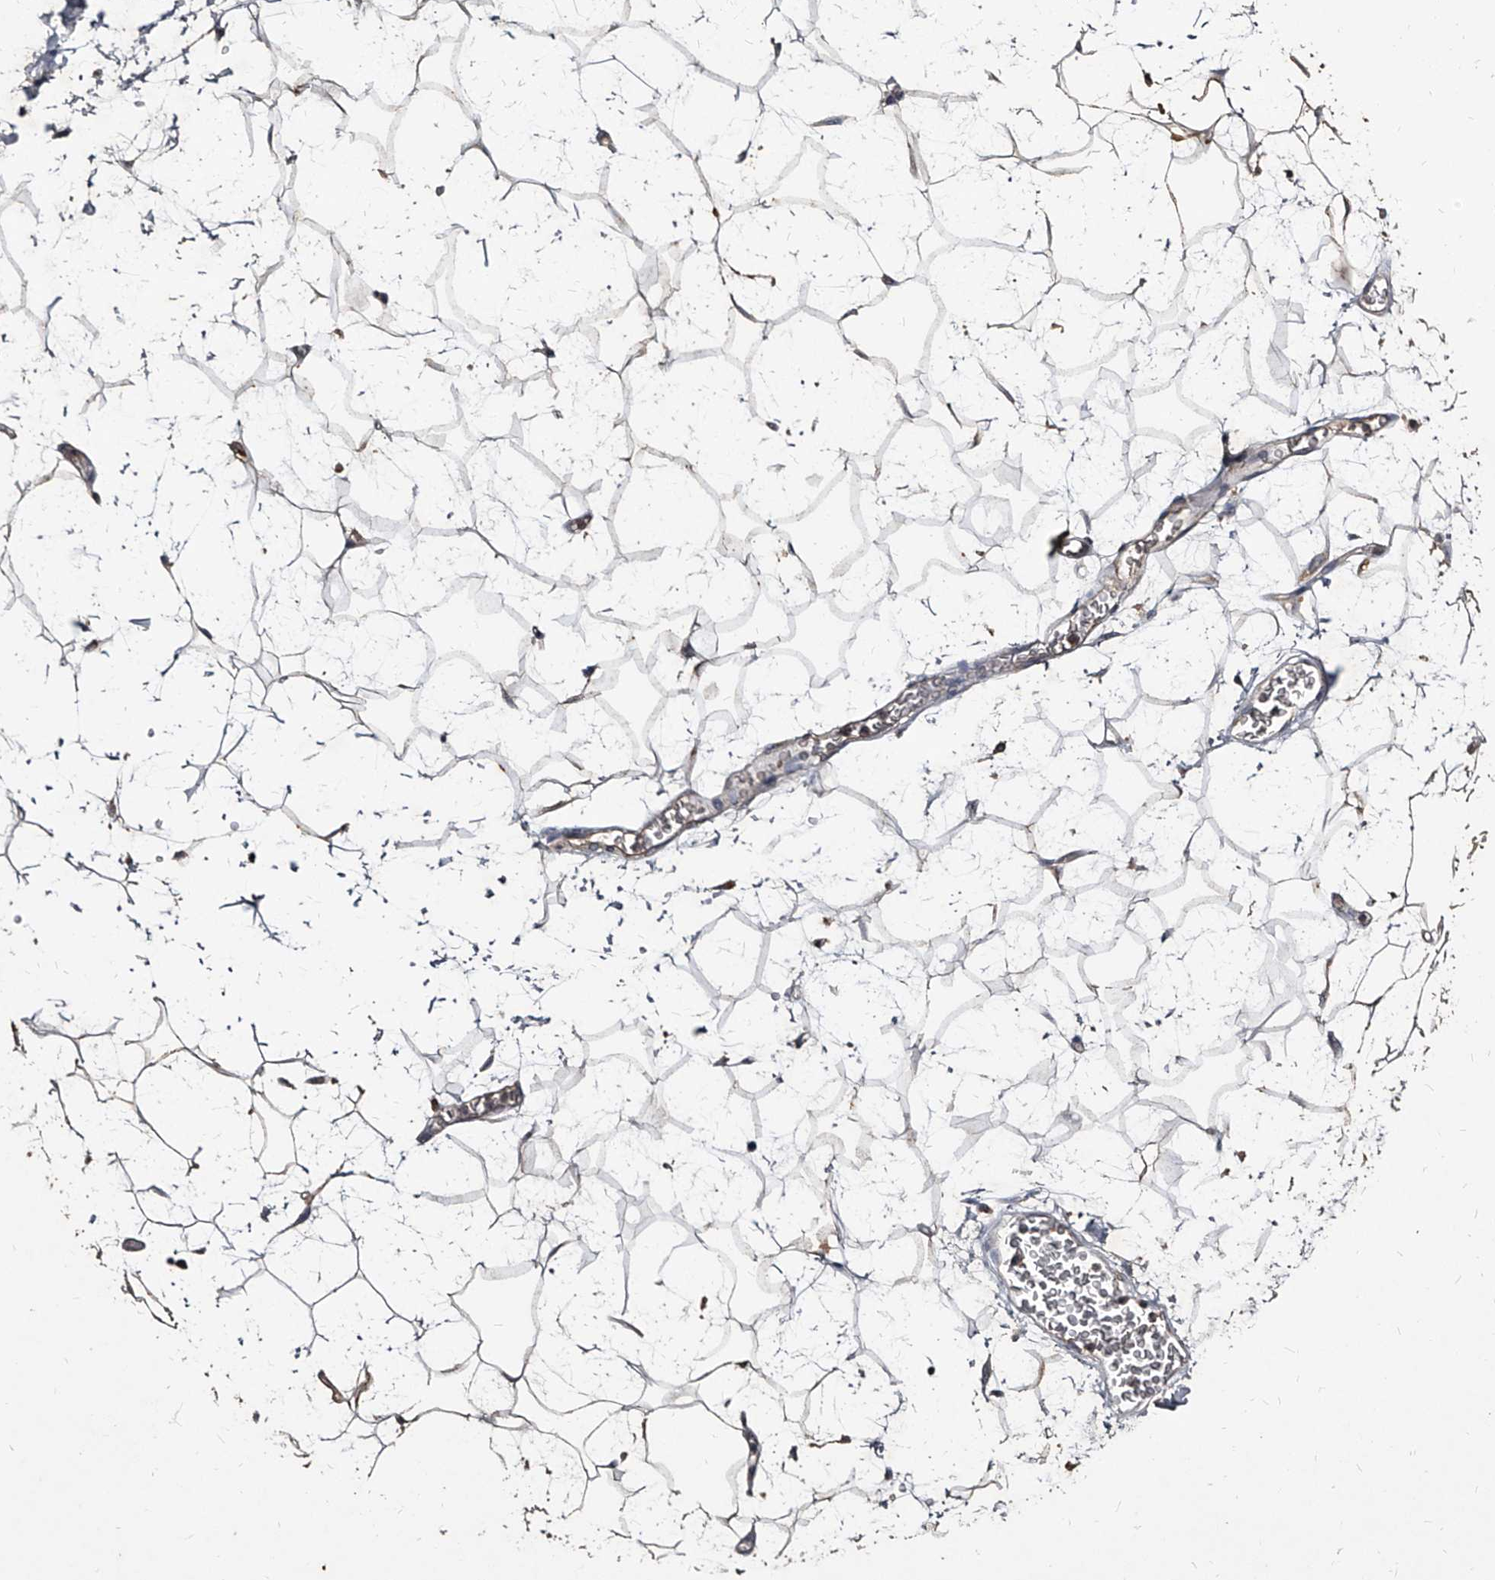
{"staining": {"intensity": "negative", "quantity": "none", "location": "none"}, "tissue": "adipose tissue", "cell_type": "Adipocytes", "image_type": "normal", "snomed": [{"axis": "morphology", "description": "Normal tissue, NOS"}, {"axis": "topography", "description": "Soft tissue"}], "caption": "High magnification brightfield microscopy of normal adipose tissue stained with DAB (brown) and counterstained with hematoxylin (blue): adipocytes show no significant expression. (Brightfield microscopy of DAB immunohistochemistry at high magnification).", "gene": "GPR183", "patient": {"sex": "male", "age": 72}}